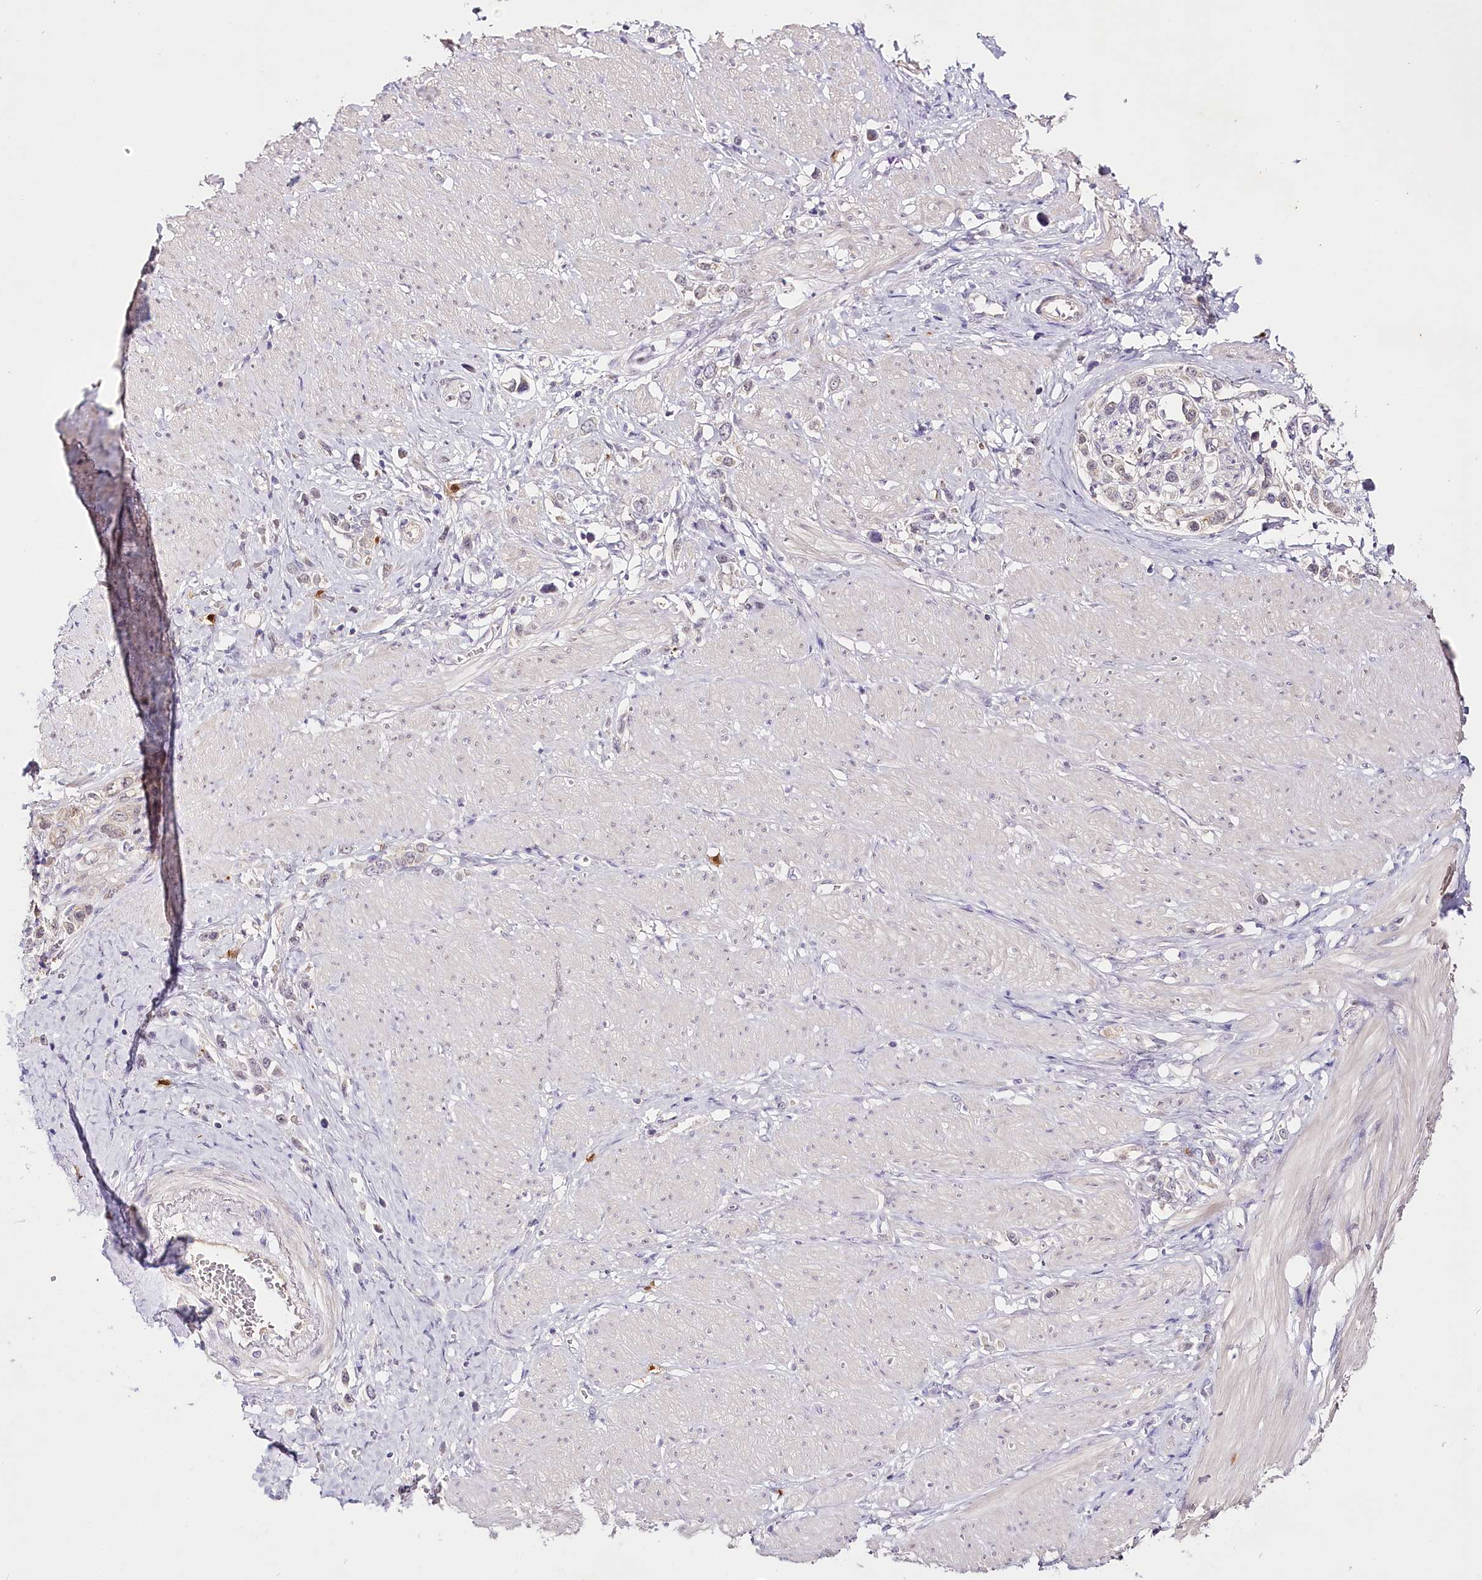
{"staining": {"intensity": "negative", "quantity": "none", "location": "none"}, "tissue": "stomach cancer", "cell_type": "Tumor cells", "image_type": "cancer", "snomed": [{"axis": "morphology", "description": "Adenocarcinoma, NOS"}, {"axis": "topography", "description": "Stomach"}], "caption": "DAB (3,3'-diaminobenzidine) immunohistochemical staining of human stomach cancer (adenocarcinoma) exhibits no significant staining in tumor cells.", "gene": "VWA5A", "patient": {"sex": "female", "age": 65}}